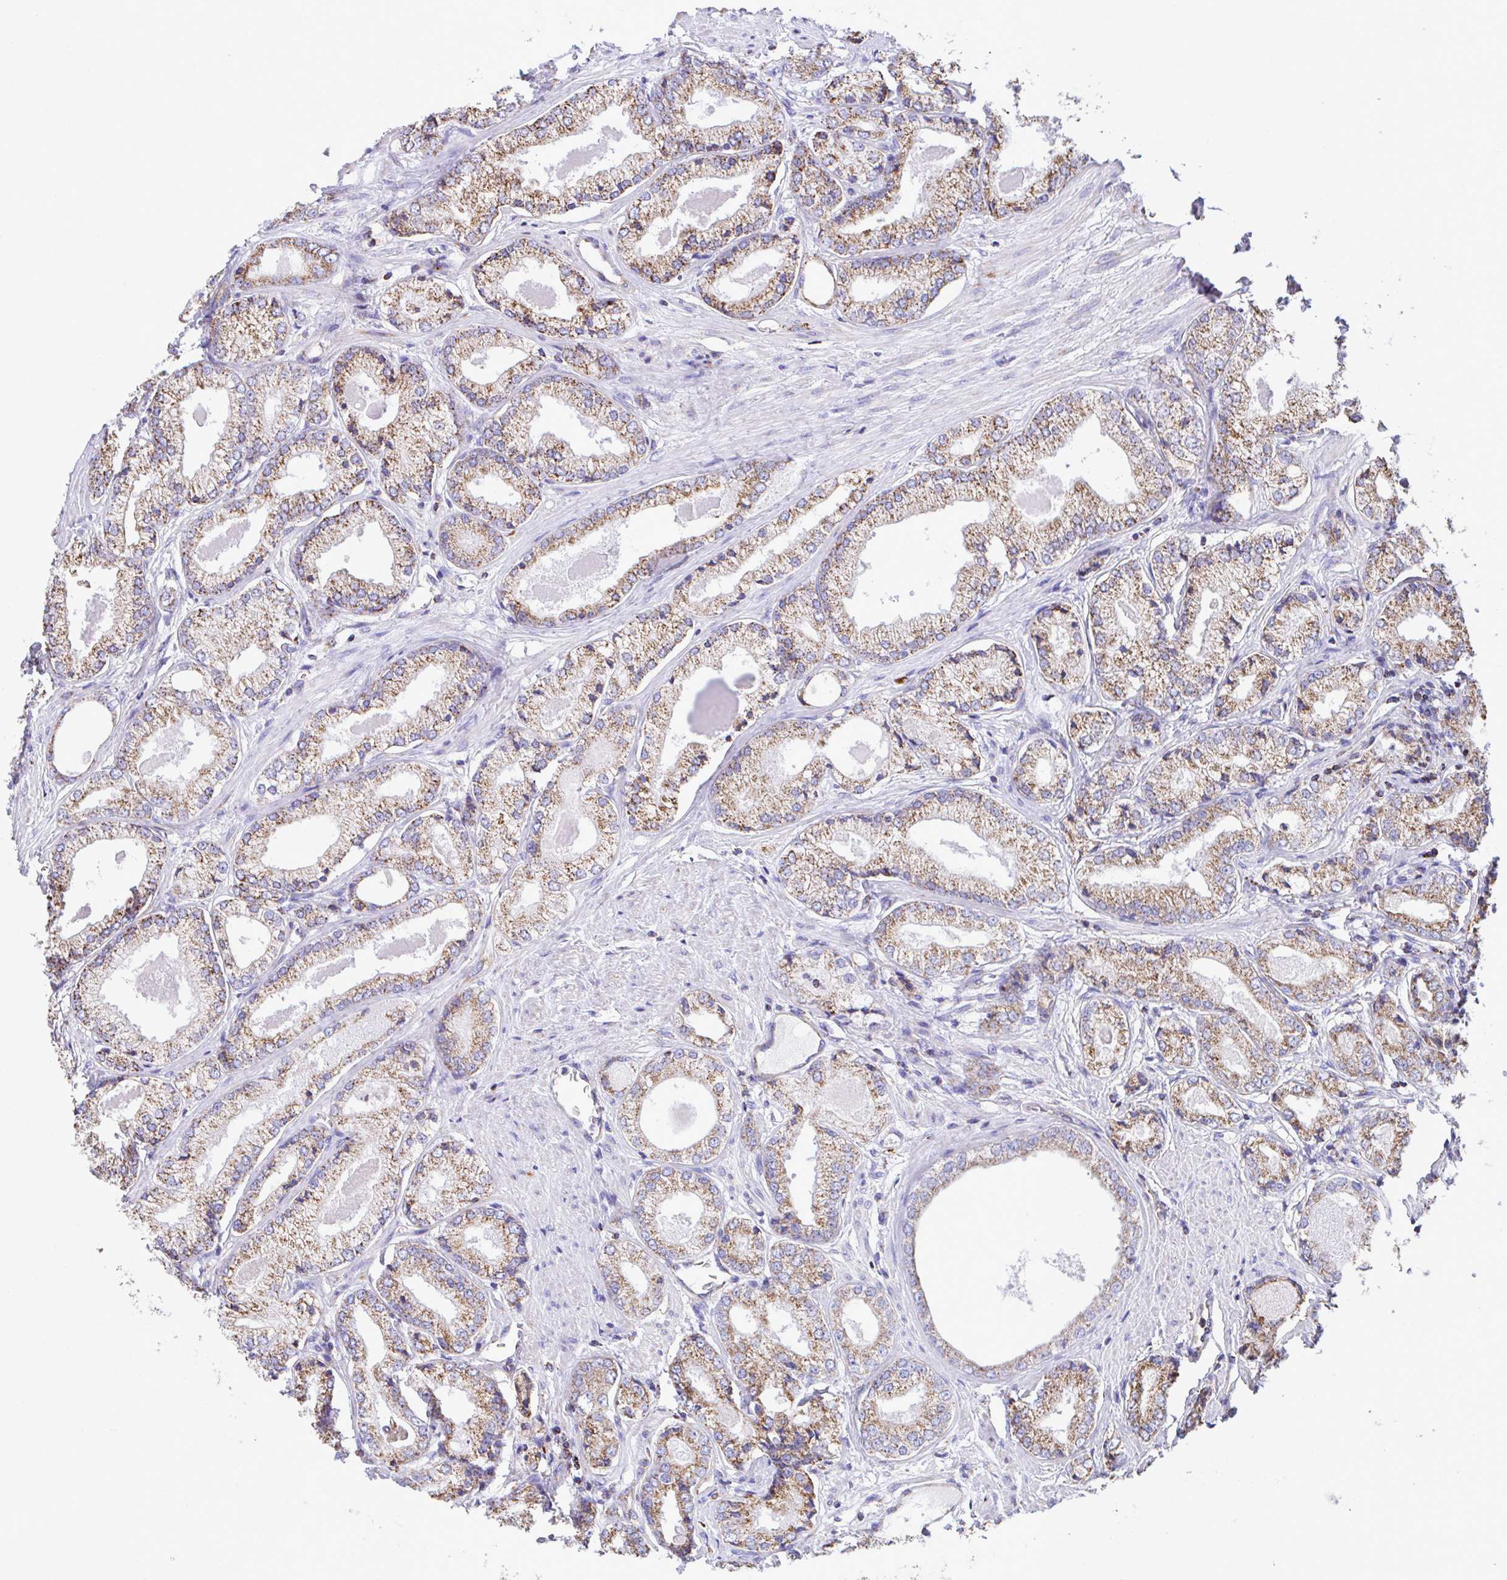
{"staining": {"intensity": "moderate", "quantity": ">75%", "location": "cytoplasmic/membranous"}, "tissue": "prostate cancer", "cell_type": "Tumor cells", "image_type": "cancer", "snomed": [{"axis": "morphology", "description": "Adenocarcinoma, NOS"}, {"axis": "morphology", "description": "Adenocarcinoma, Low grade"}, {"axis": "topography", "description": "Prostate"}], "caption": "Immunohistochemical staining of human adenocarcinoma (prostate) demonstrates medium levels of moderate cytoplasmic/membranous protein staining in about >75% of tumor cells. (DAB IHC with brightfield microscopy, high magnification).", "gene": "PCMTD2", "patient": {"sex": "male", "age": 68}}